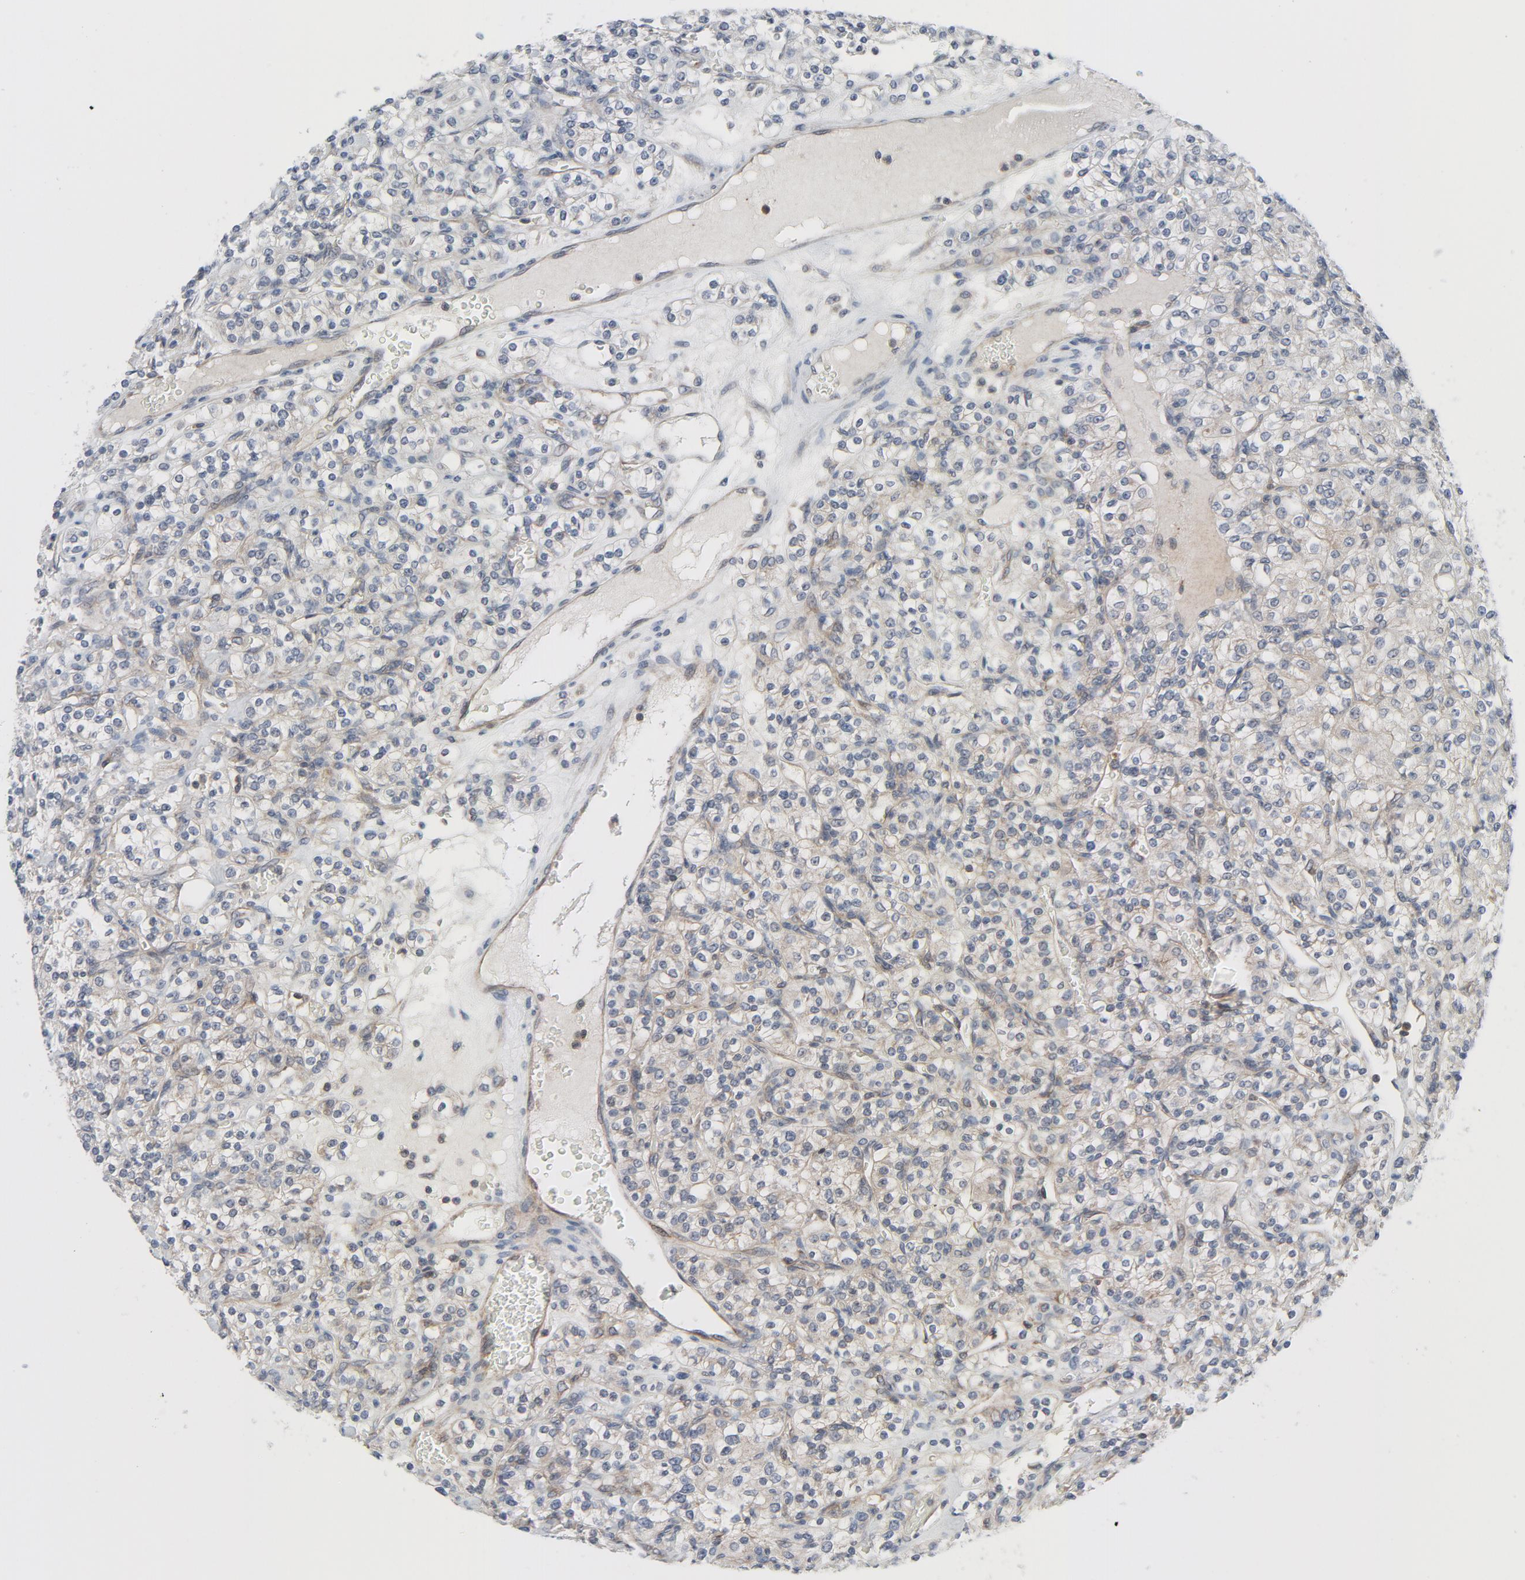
{"staining": {"intensity": "weak", "quantity": ">75%", "location": "cytoplasmic/membranous"}, "tissue": "renal cancer", "cell_type": "Tumor cells", "image_type": "cancer", "snomed": [{"axis": "morphology", "description": "Adenocarcinoma, NOS"}, {"axis": "topography", "description": "Kidney"}], "caption": "This image demonstrates IHC staining of renal cancer, with low weak cytoplasmic/membranous positivity in approximately >75% of tumor cells.", "gene": "TSG101", "patient": {"sex": "male", "age": 77}}